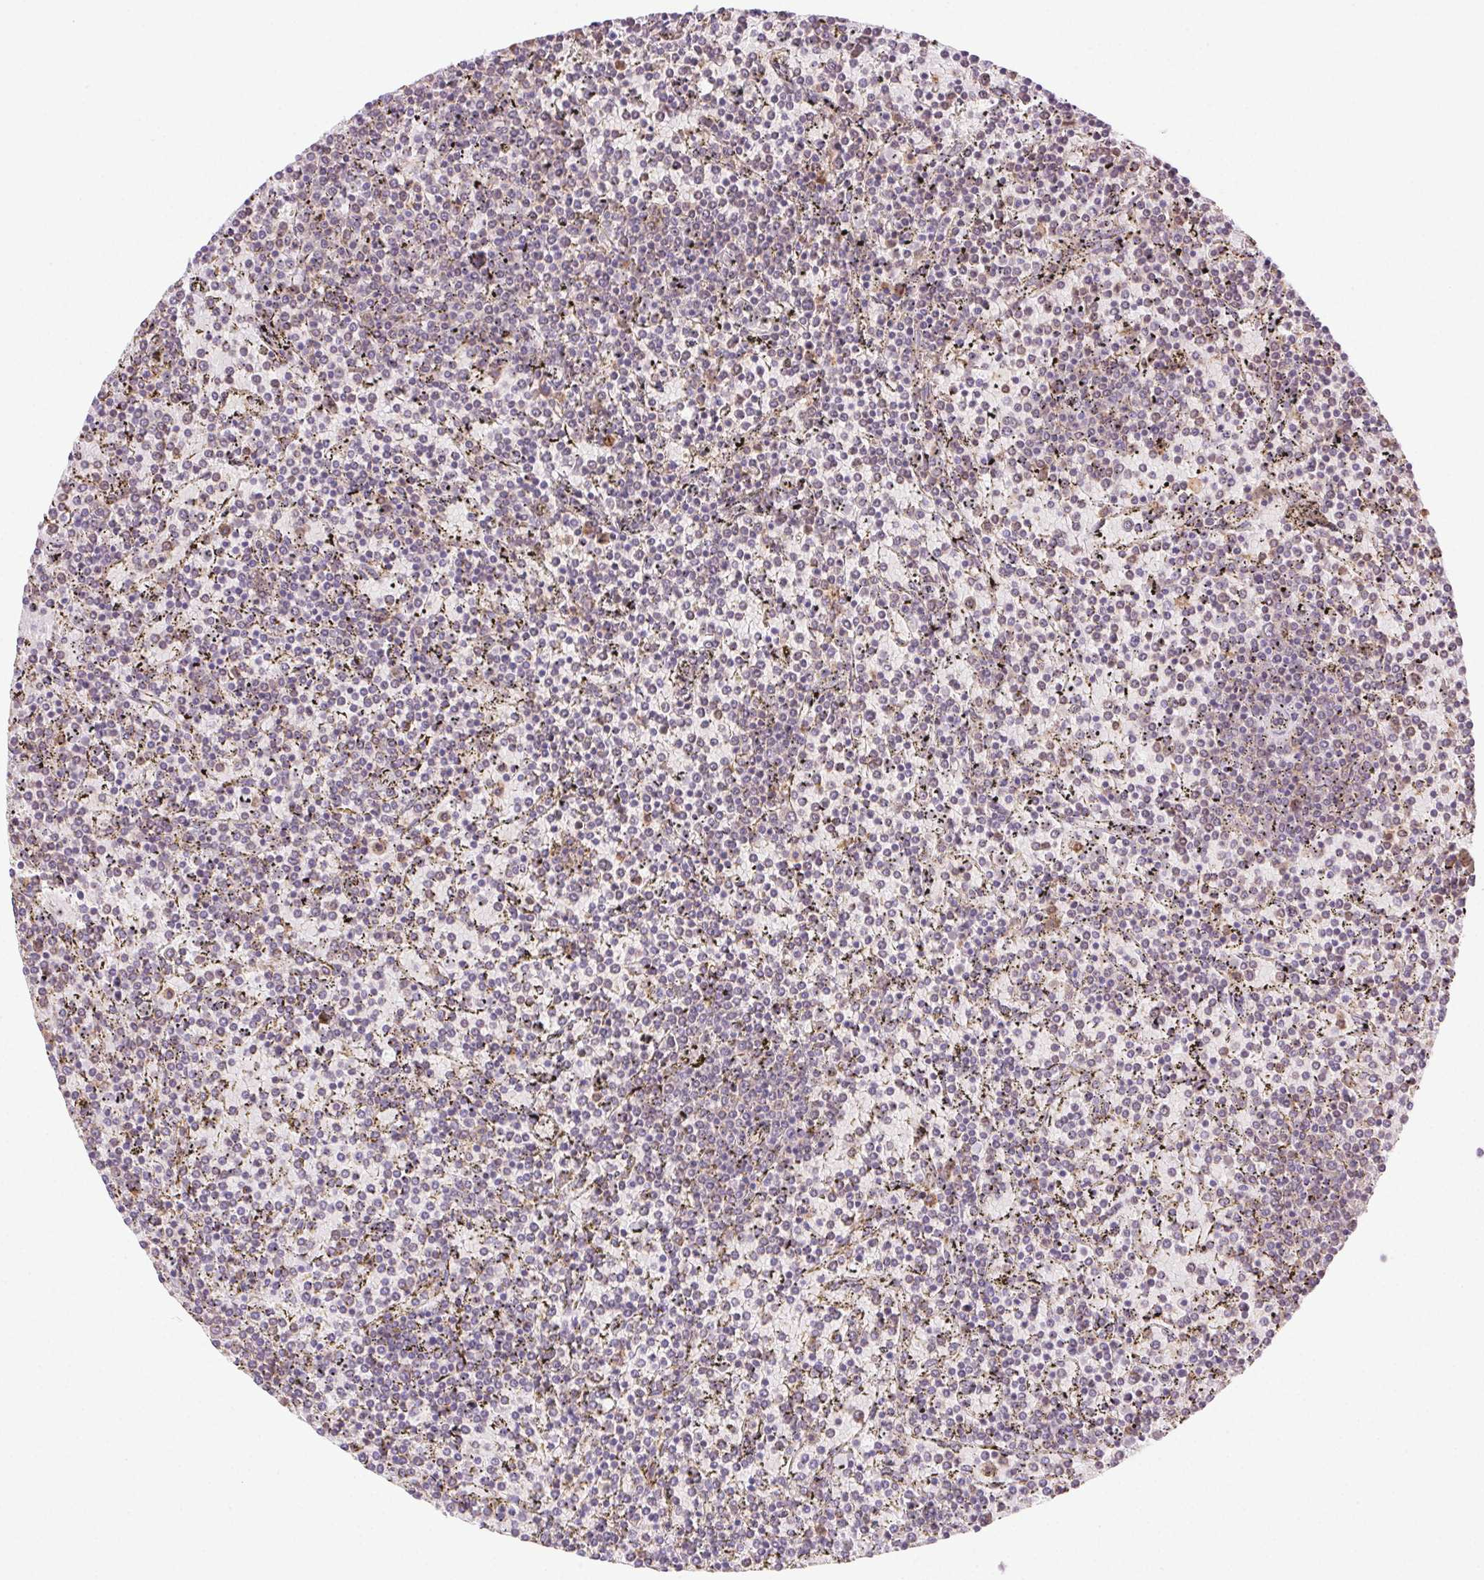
{"staining": {"intensity": "negative", "quantity": "none", "location": "none"}, "tissue": "lymphoma", "cell_type": "Tumor cells", "image_type": "cancer", "snomed": [{"axis": "morphology", "description": "Malignant lymphoma, non-Hodgkin's type, Low grade"}, {"axis": "topography", "description": "Spleen"}], "caption": "Protein analysis of lymphoma displays no significant expression in tumor cells.", "gene": "ENTREP1", "patient": {"sex": "female", "age": 77}}